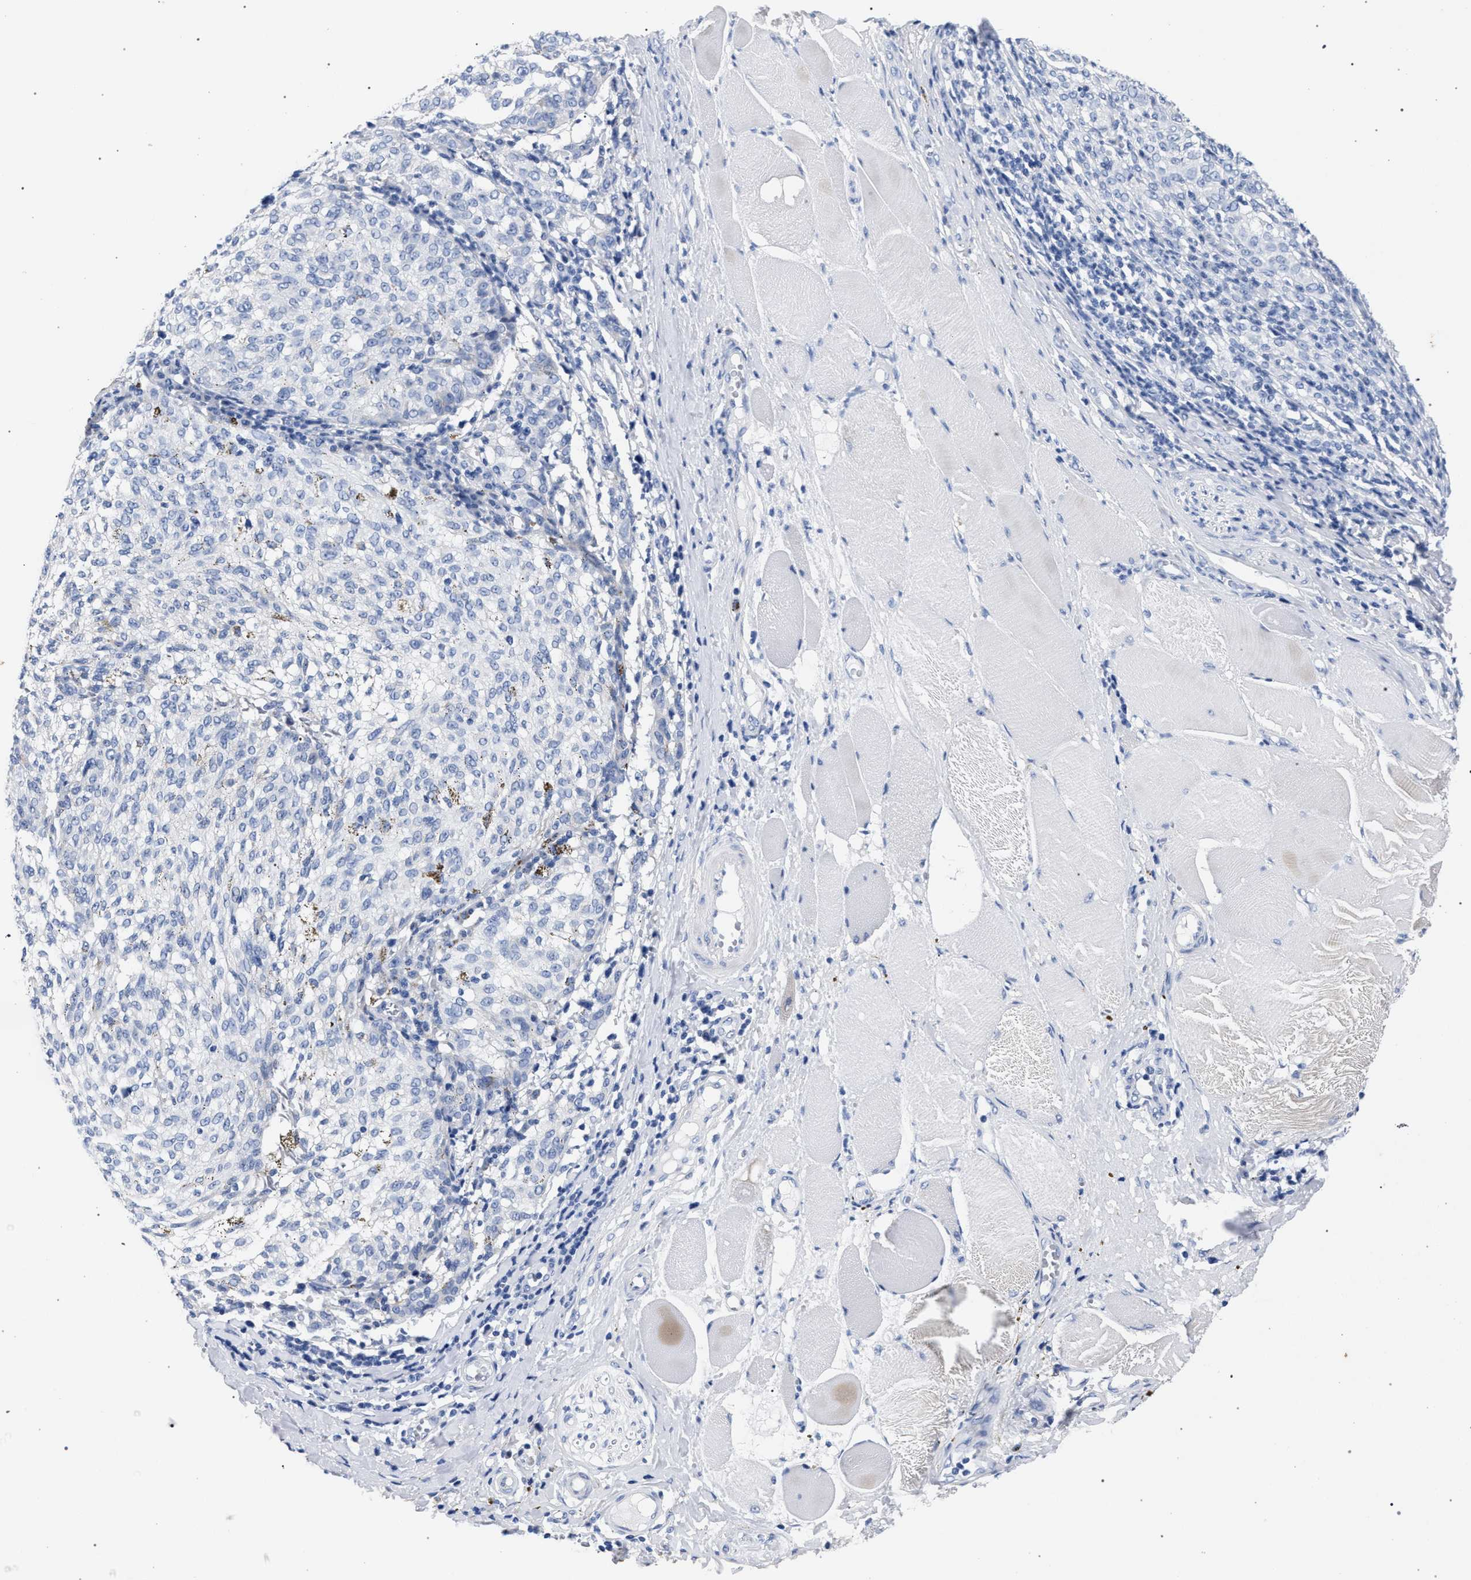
{"staining": {"intensity": "negative", "quantity": "none", "location": "none"}, "tissue": "melanoma", "cell_type": "Tumor cells", "image_type": "cancer", "snomed": [{"axis": "morphology", "description": "Malignant melanoma, NOS"}, {"axis": "topography", "description": "Skin"}], "caption": "Protein analysis of melanoma shows no significant positivity in tumor cells. (DAB IHC with hematoxylin counter stain).", "gene": "AKAP4", "patient": {"sex": "female", "age": 72}}